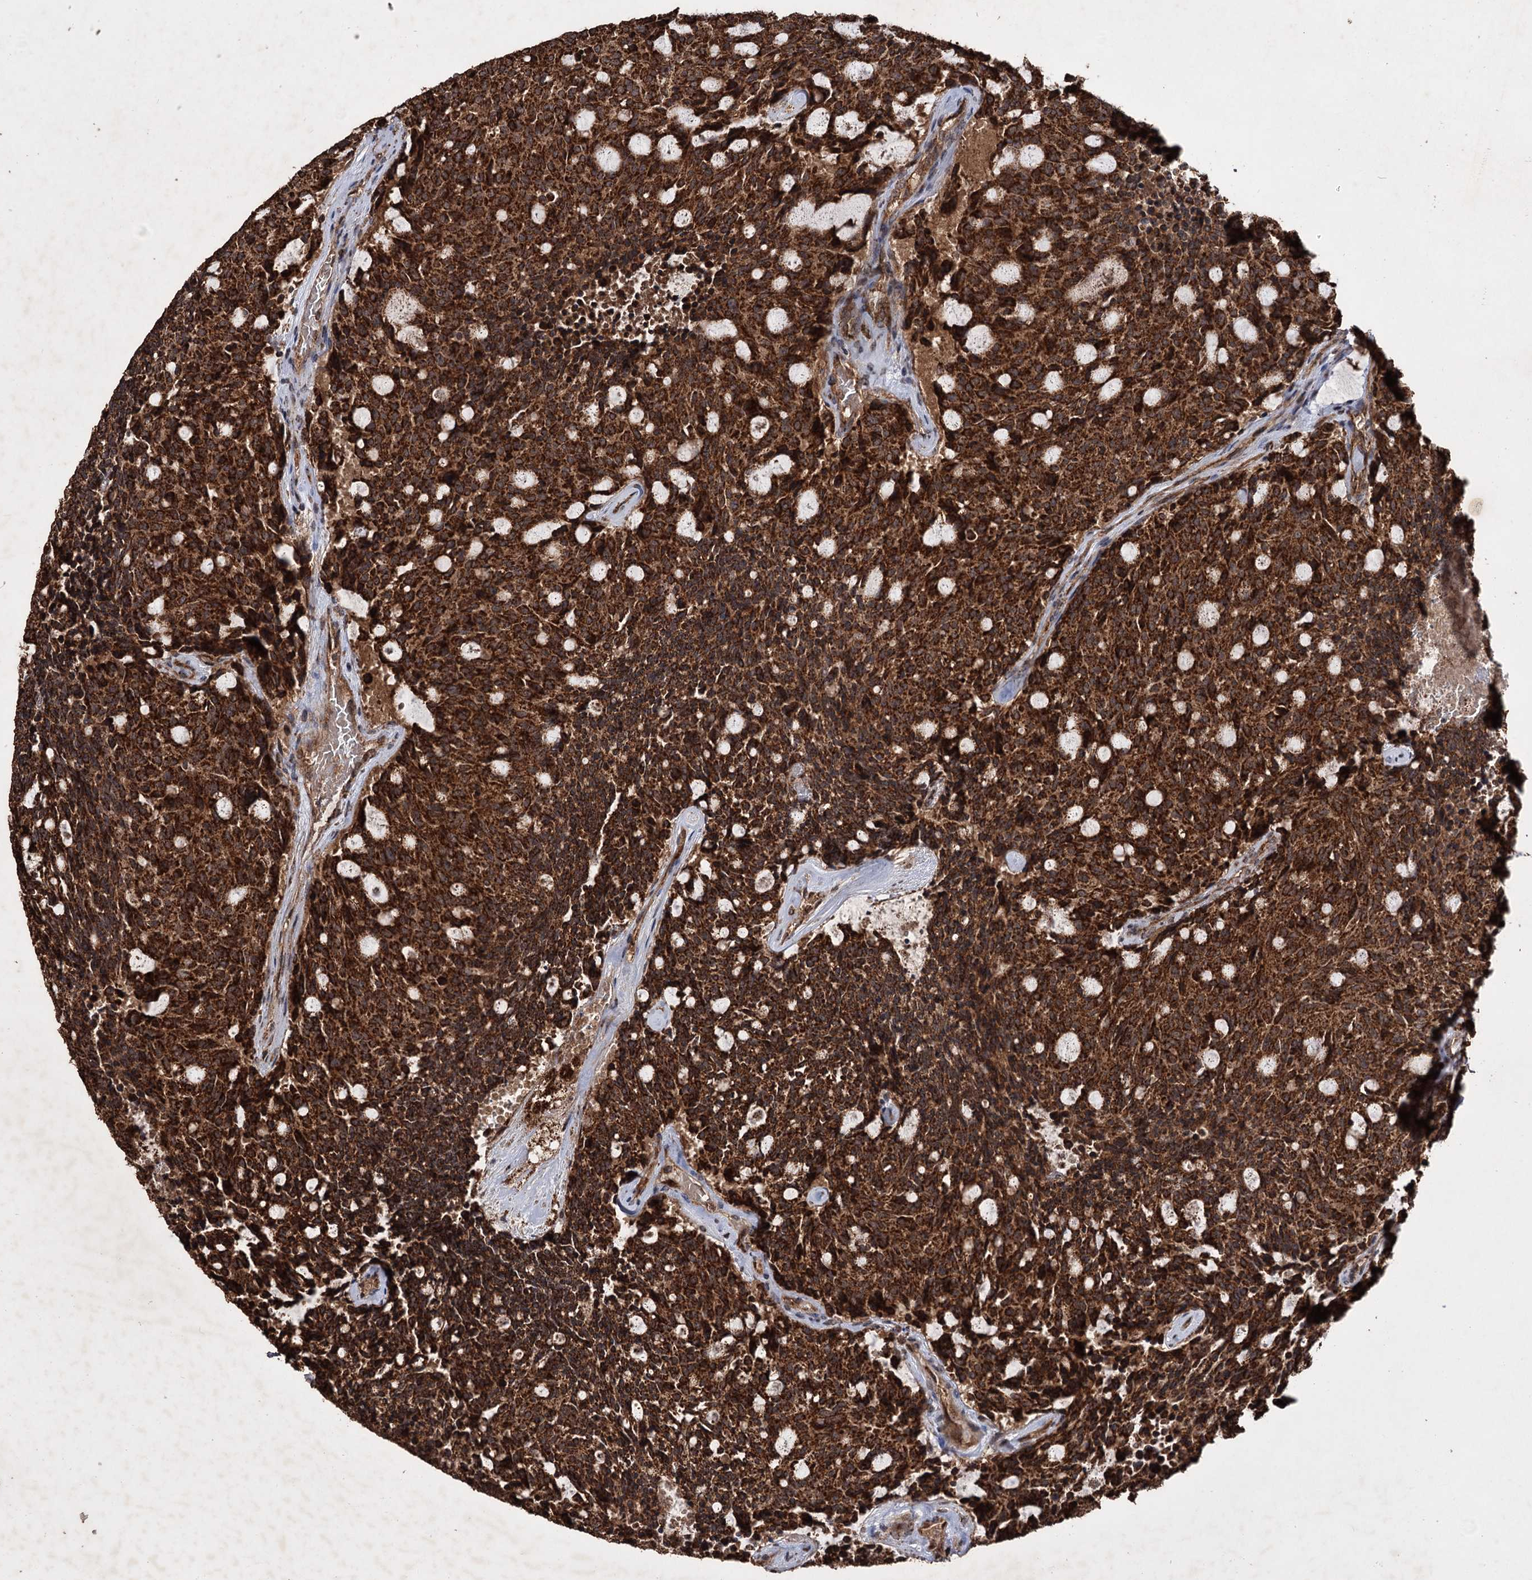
{"staining": {"intensity": "strong", "quantity": ">75%", "location": "cytoplasmic/membranous"}, "tissue": "carcinoid", "cell_type": "Tumor cells", "image_type": "cancer", "snomed": [{"axis": "morphology", "description": "Carcinoid, malignant, NOS"}, {"axis": "topography", "description": "Pancreas"}], "caption": "Strong cytoplasmic/membranous protein staining is identified in approximately >75% of tumor cells in malignant carcinoid.", "gene": "IPO4", "patient": {"sex": "female", "age": 54}}